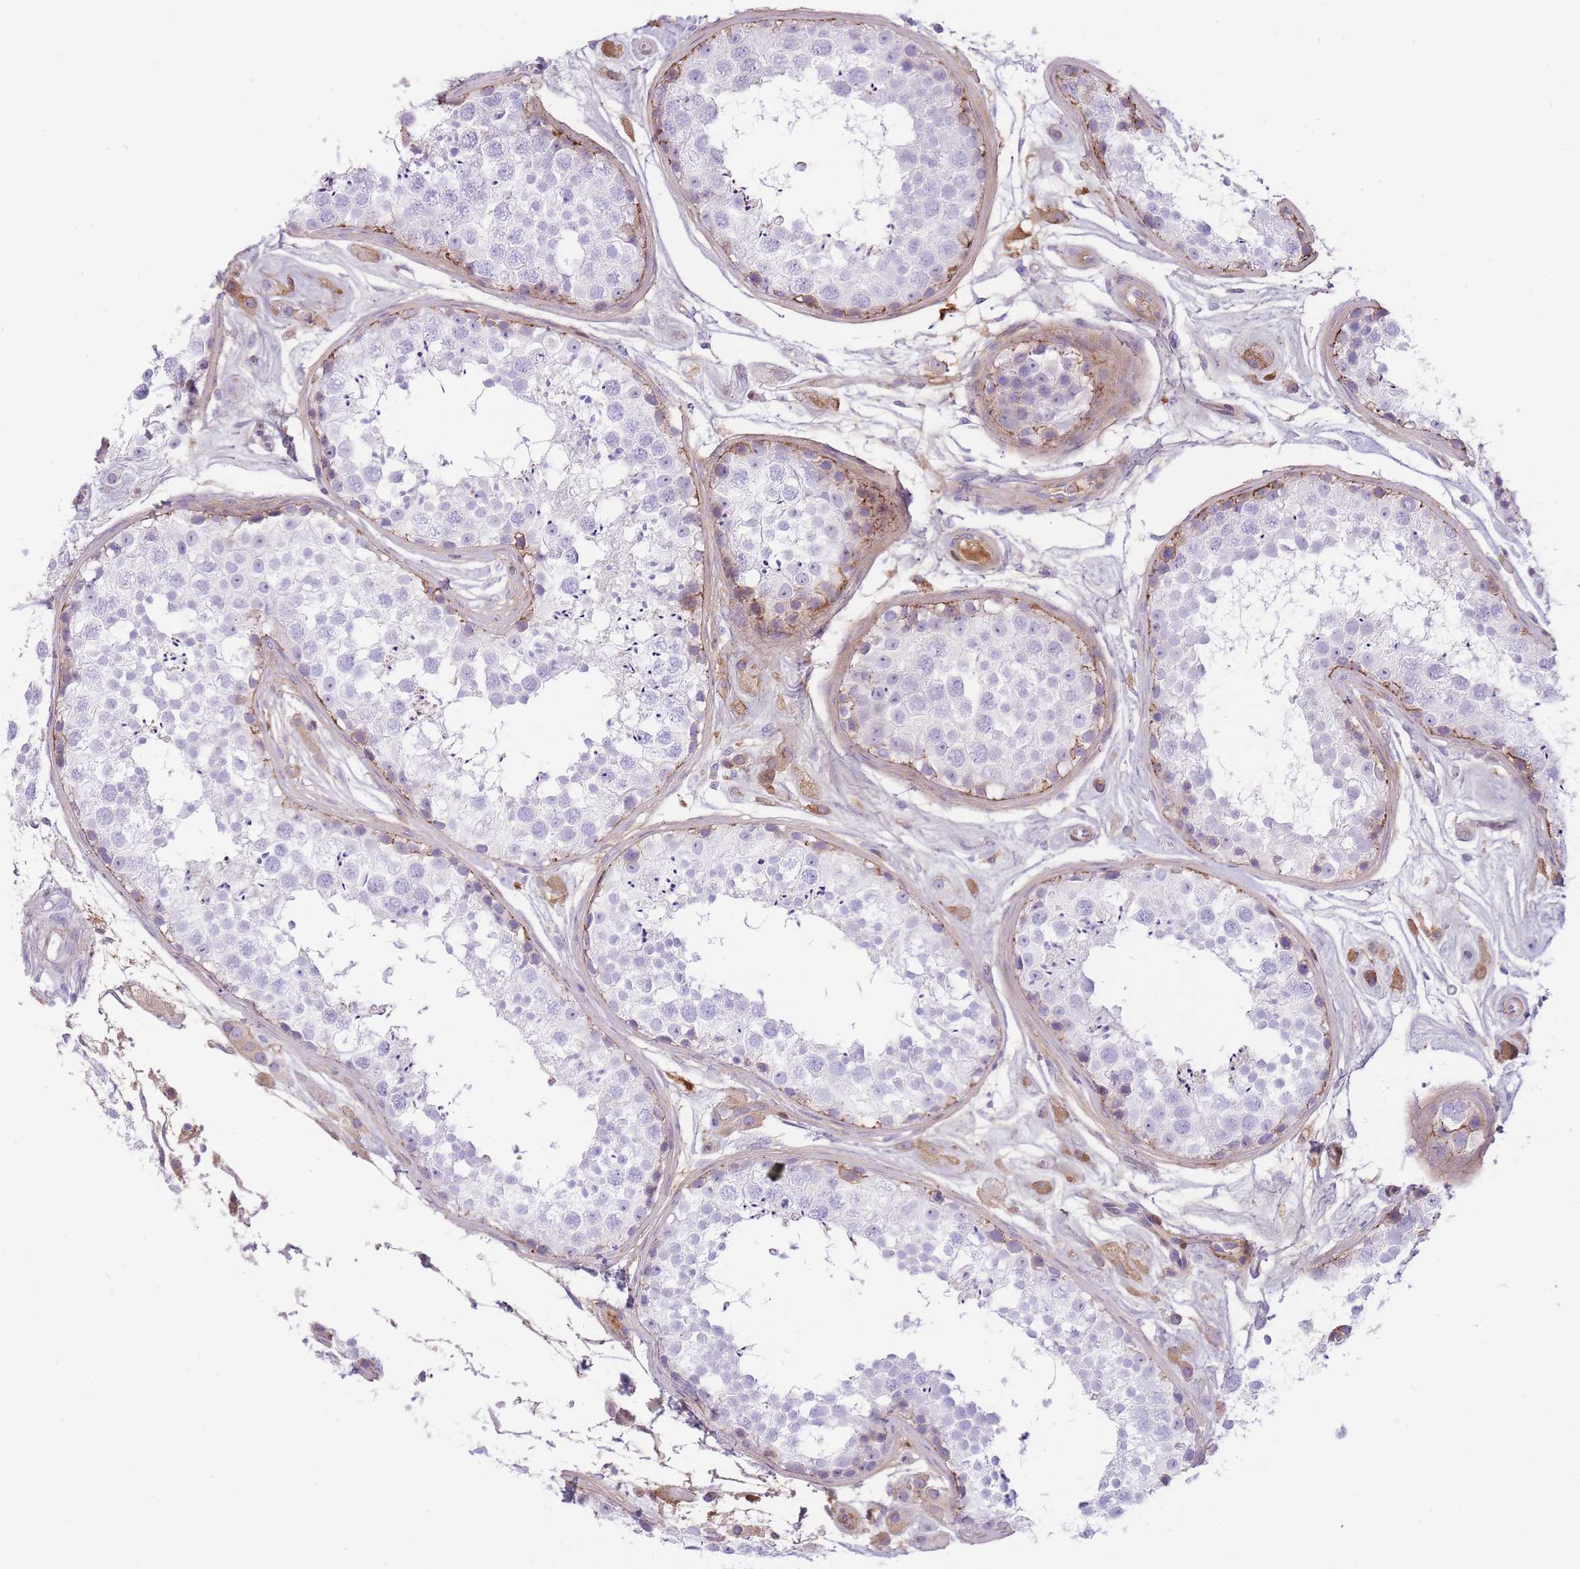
{"staining": {"intensity": "negative", "quantity": "none", "location": "none"}, "tissue": "testis", "cell_type": "Cells in seminiferous ducts", "image_type": "normal", "snomed": [{"axis": "morphology", "description": "Normal tissue, NOS"}, {"axis": "topography", "description": "Testis"}], "caption": "High magnification brightfield microscopy of normal testis stained with DAB (brown) and counterstained with hematoxylin (blue): cells in seminiferous ducts show no significant staining.", "gene": "HRG", "patient": {"sex": "male", "age": 25}}